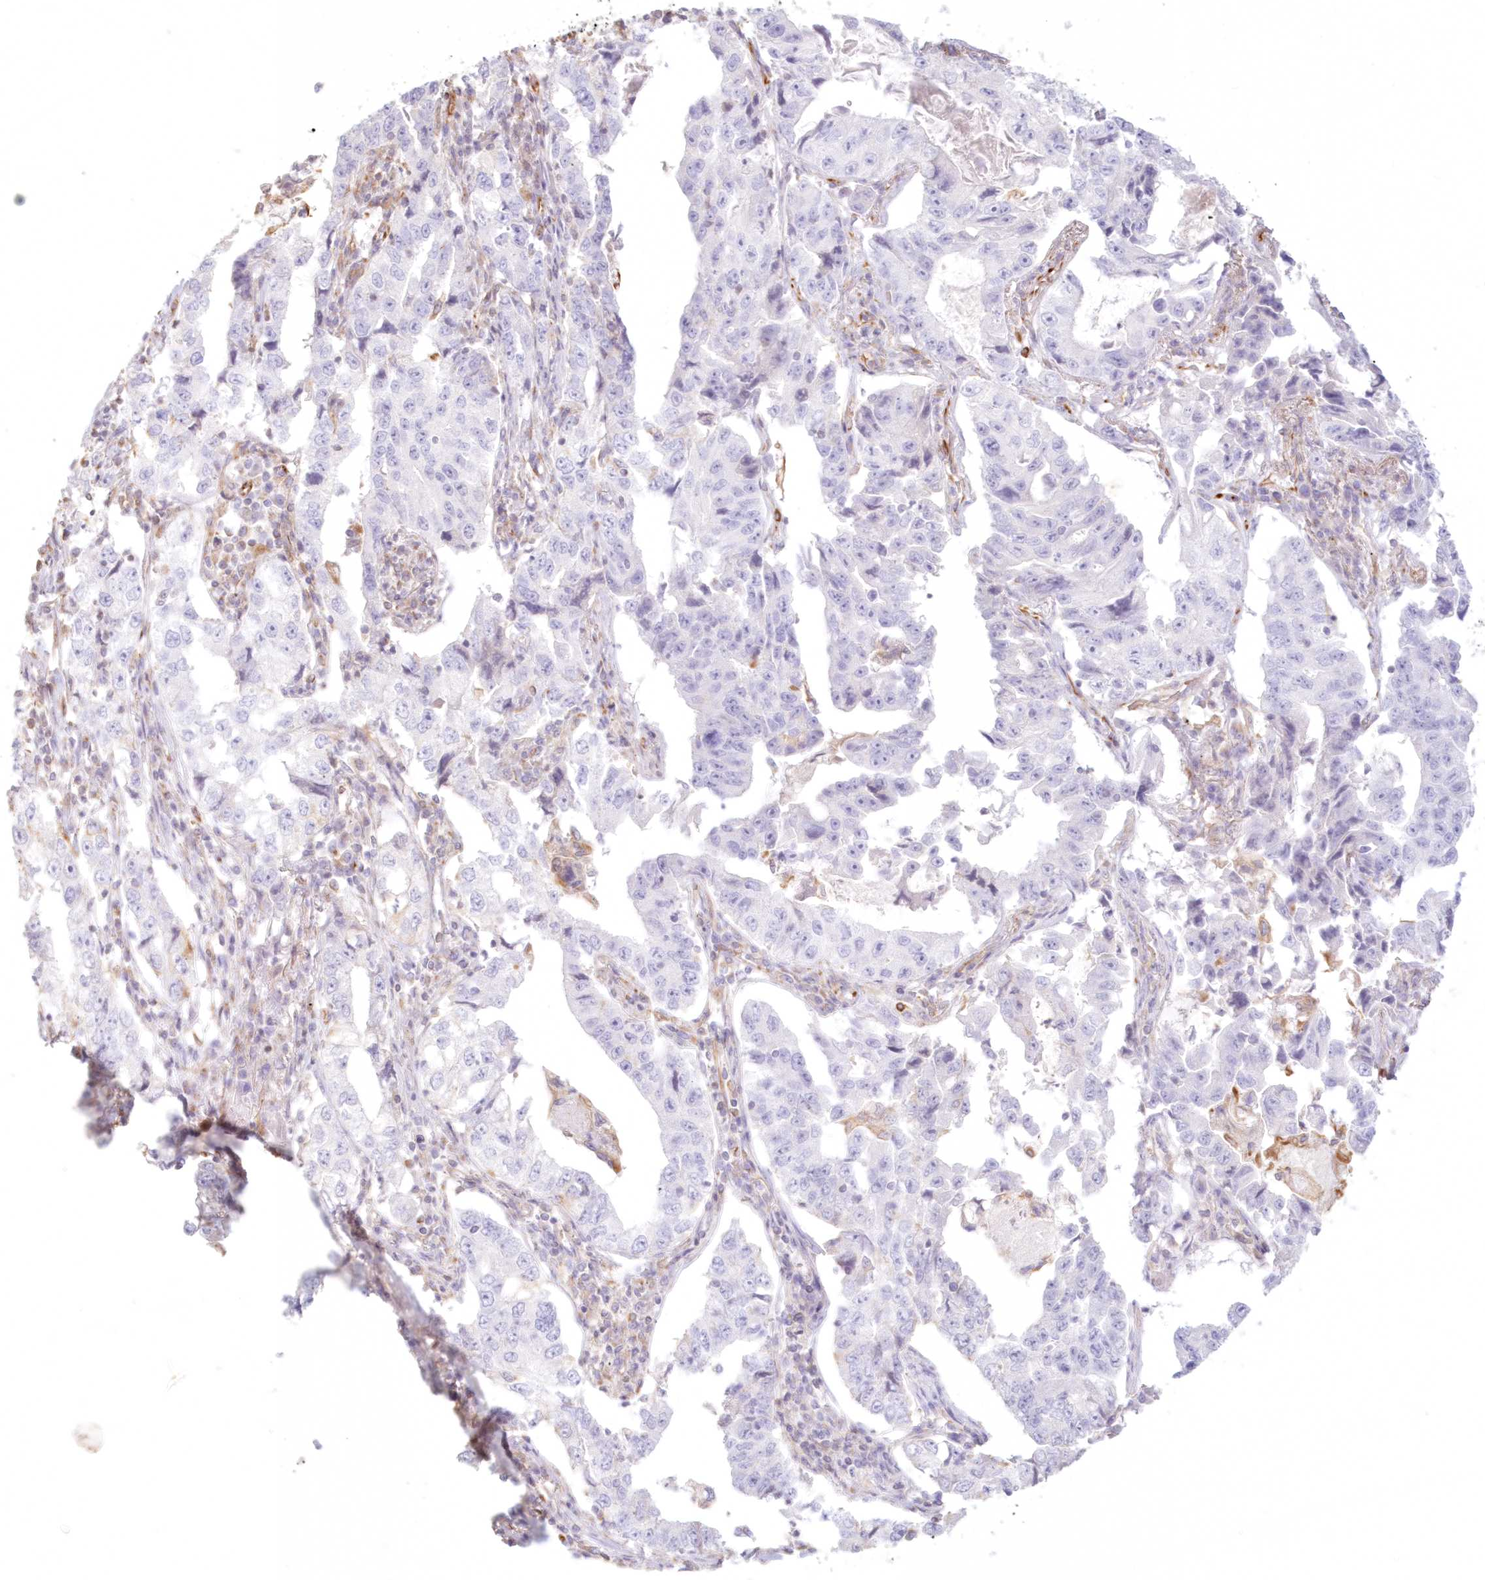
{"staining": {"intensity": "negative", "quantity": "none", "location": "none"}, "tissue": "lung cancer", "cell_type": "Tumor cells", "image_type": "cancer", "snomed": [{"axis": "morphology", "description": "Adenocarcinoma, NOS"}, {"axis": "topography", "description": "Lung"}], "caption": "This is a histopathology image of IHC staining of lung cancer, which shows no expression in tumor cells.", "gene": "DMRTB1", "patient": {"sex": "female", "age": 51}}